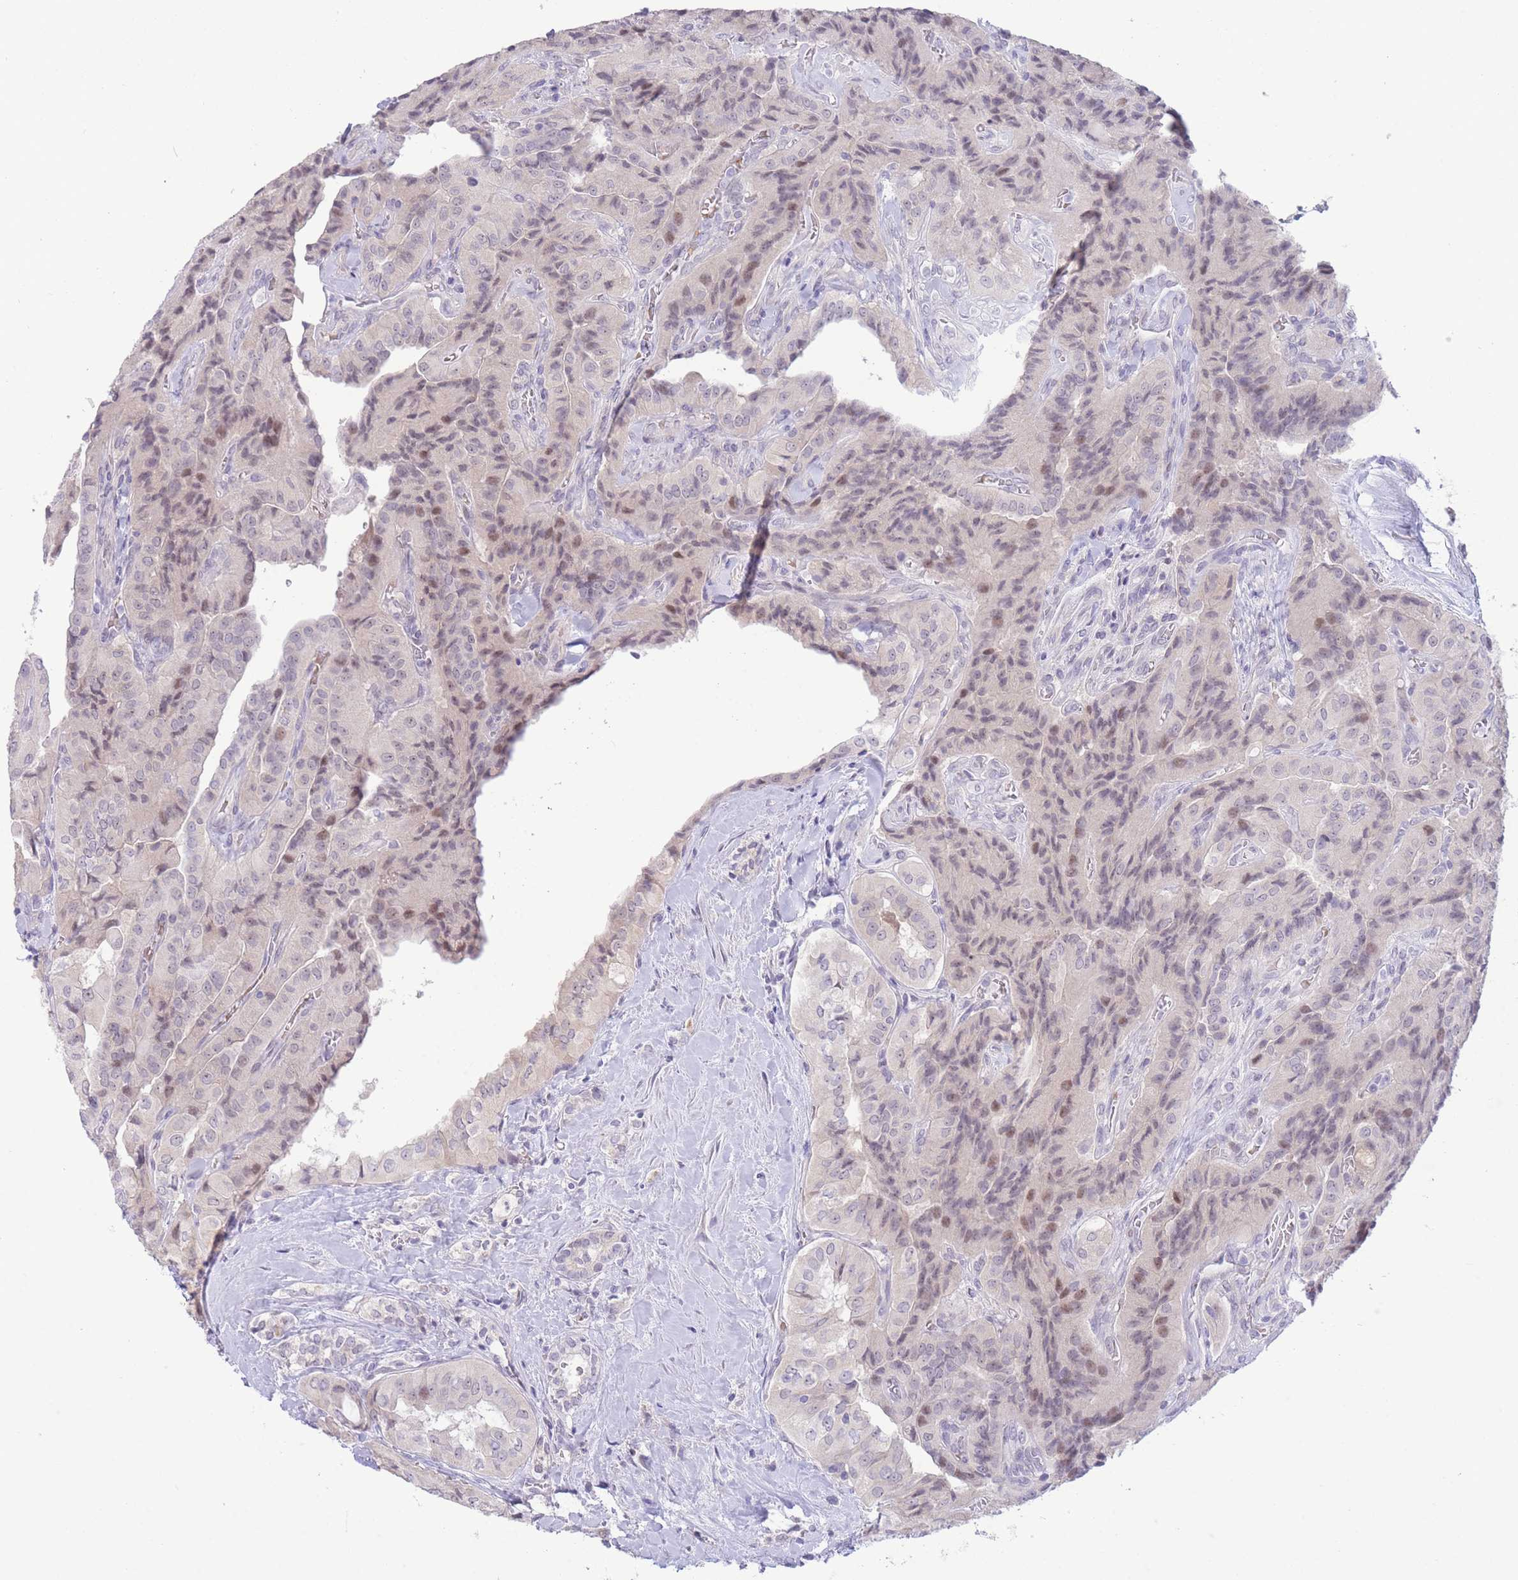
{"staining": {"intensity": "weak", "quantity": "25%-75%", "location": "nuclear"}, "tissue": "thyroid cancer", "cell_type": "Tumor cells", "image_type": "cancer", "snomed": [{"axis": "morphology", "description": "Normal tissue, NOS"}, {"axis": "morphology", "description": "Papillary adenocarcinoma, NOS"}, {"axis": "topography", "description": "Thyroid gland"}], "caption": "A low amount of weak nuclear positivity is seen in approximately 25%-75% of tumor cells in papillary adenocarcinoma (thyroid) tissue. (Stains: DAB (3,3'-diaminobenzidine) in brown, nuclei in blue, Microscopy: brightfield microscopy at high magnification).", "gene": "FBXO46", "patient": {"sex": "female", "age": 59}}